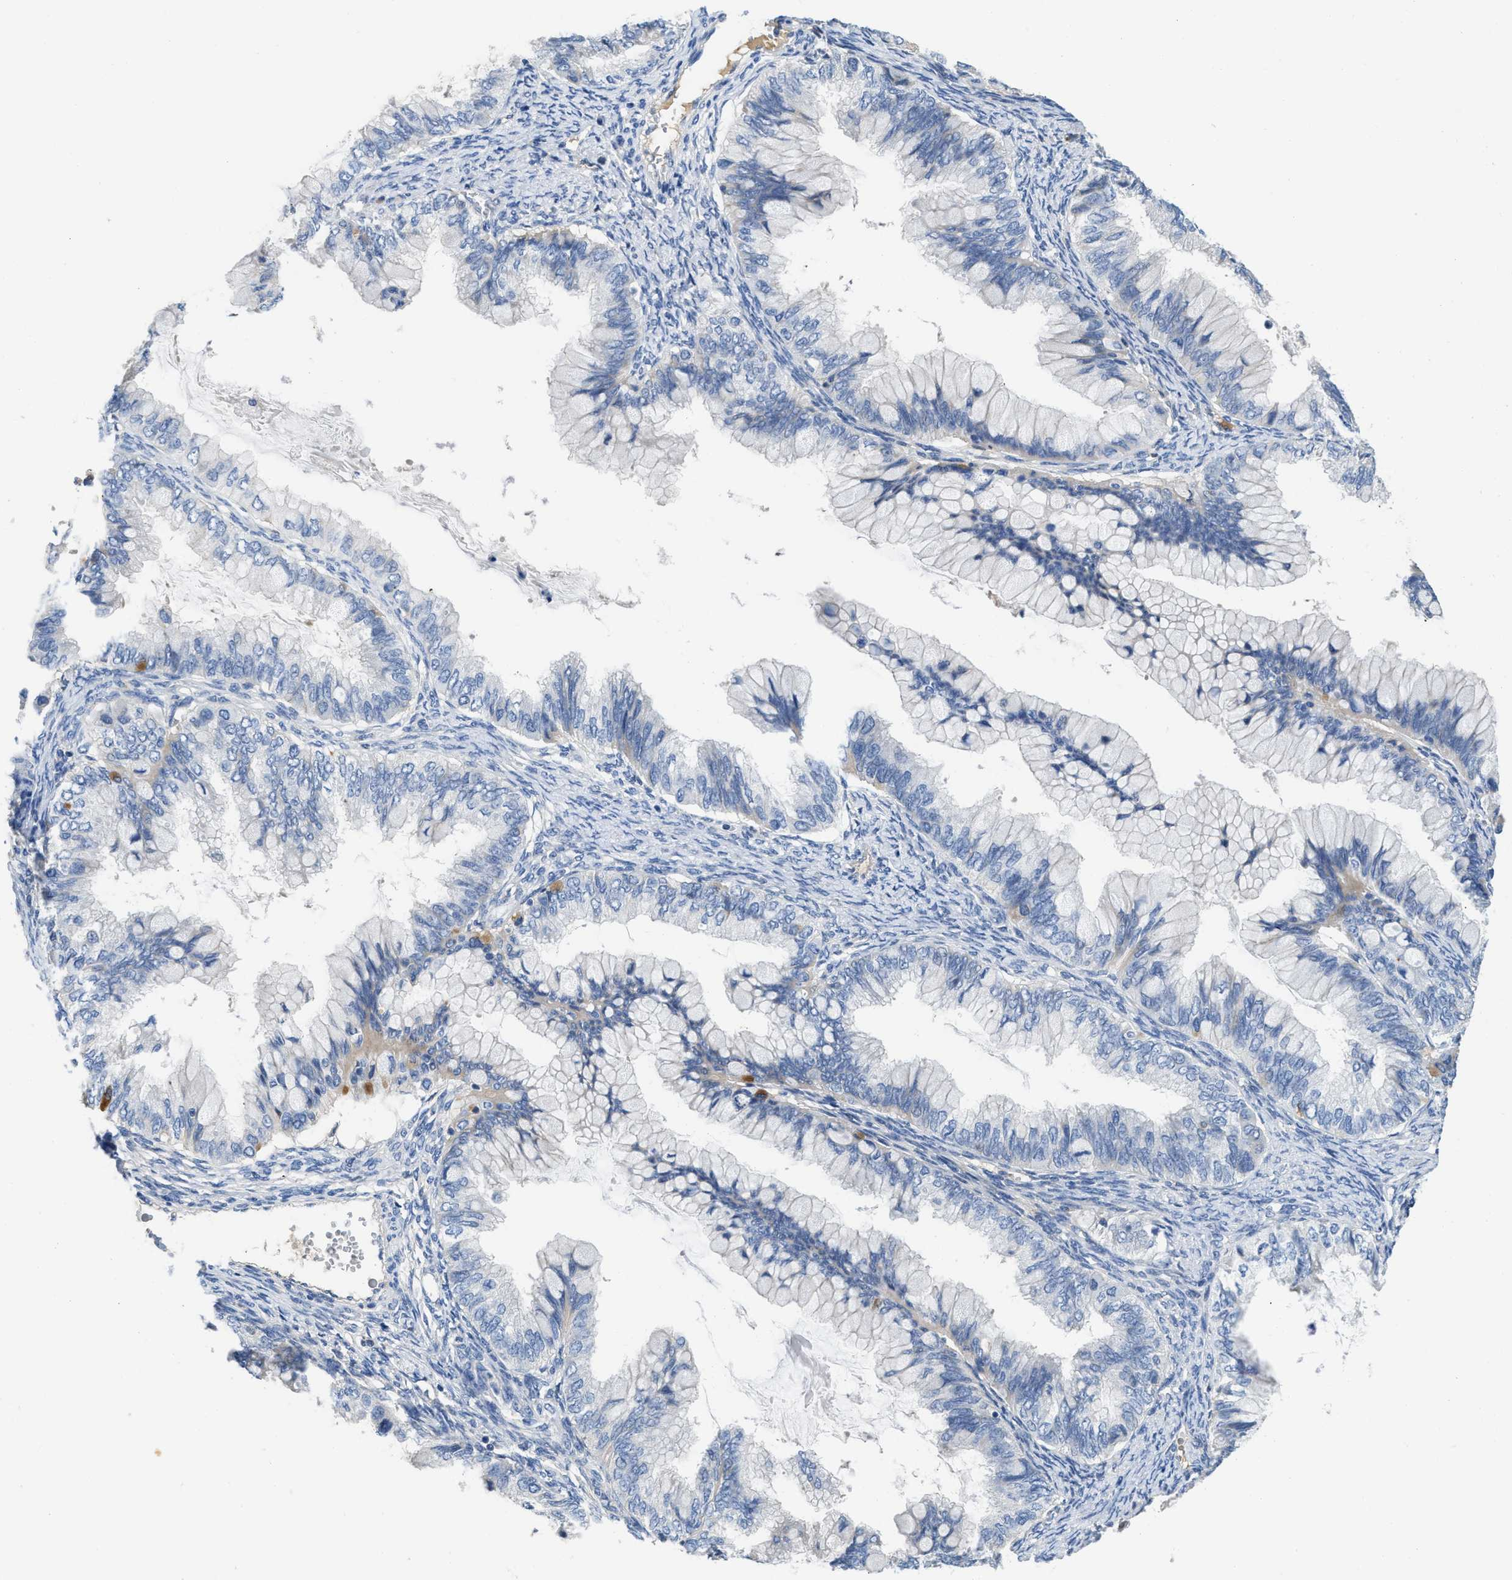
{"staining": {"intensity": "negative", "quantity": "none", "location": "none"}, "tissue": "ovarian cancer", "cell_type": "Tumor cells", "image_type": "cancer", "snomed": [{"axis": "morphology", "description": "Cystadenocarcinoma, mucinous, NOS"}, {"axis": "topography", "description": "Ovary"}], "caption": "DAB immunohistochemical staining of human mucinous cystadenocarcinoma (ovarian) exhibits no significant expression in tumor cells.", "gene": "C1S", "patient": {"sex": "female", "age": 80}}